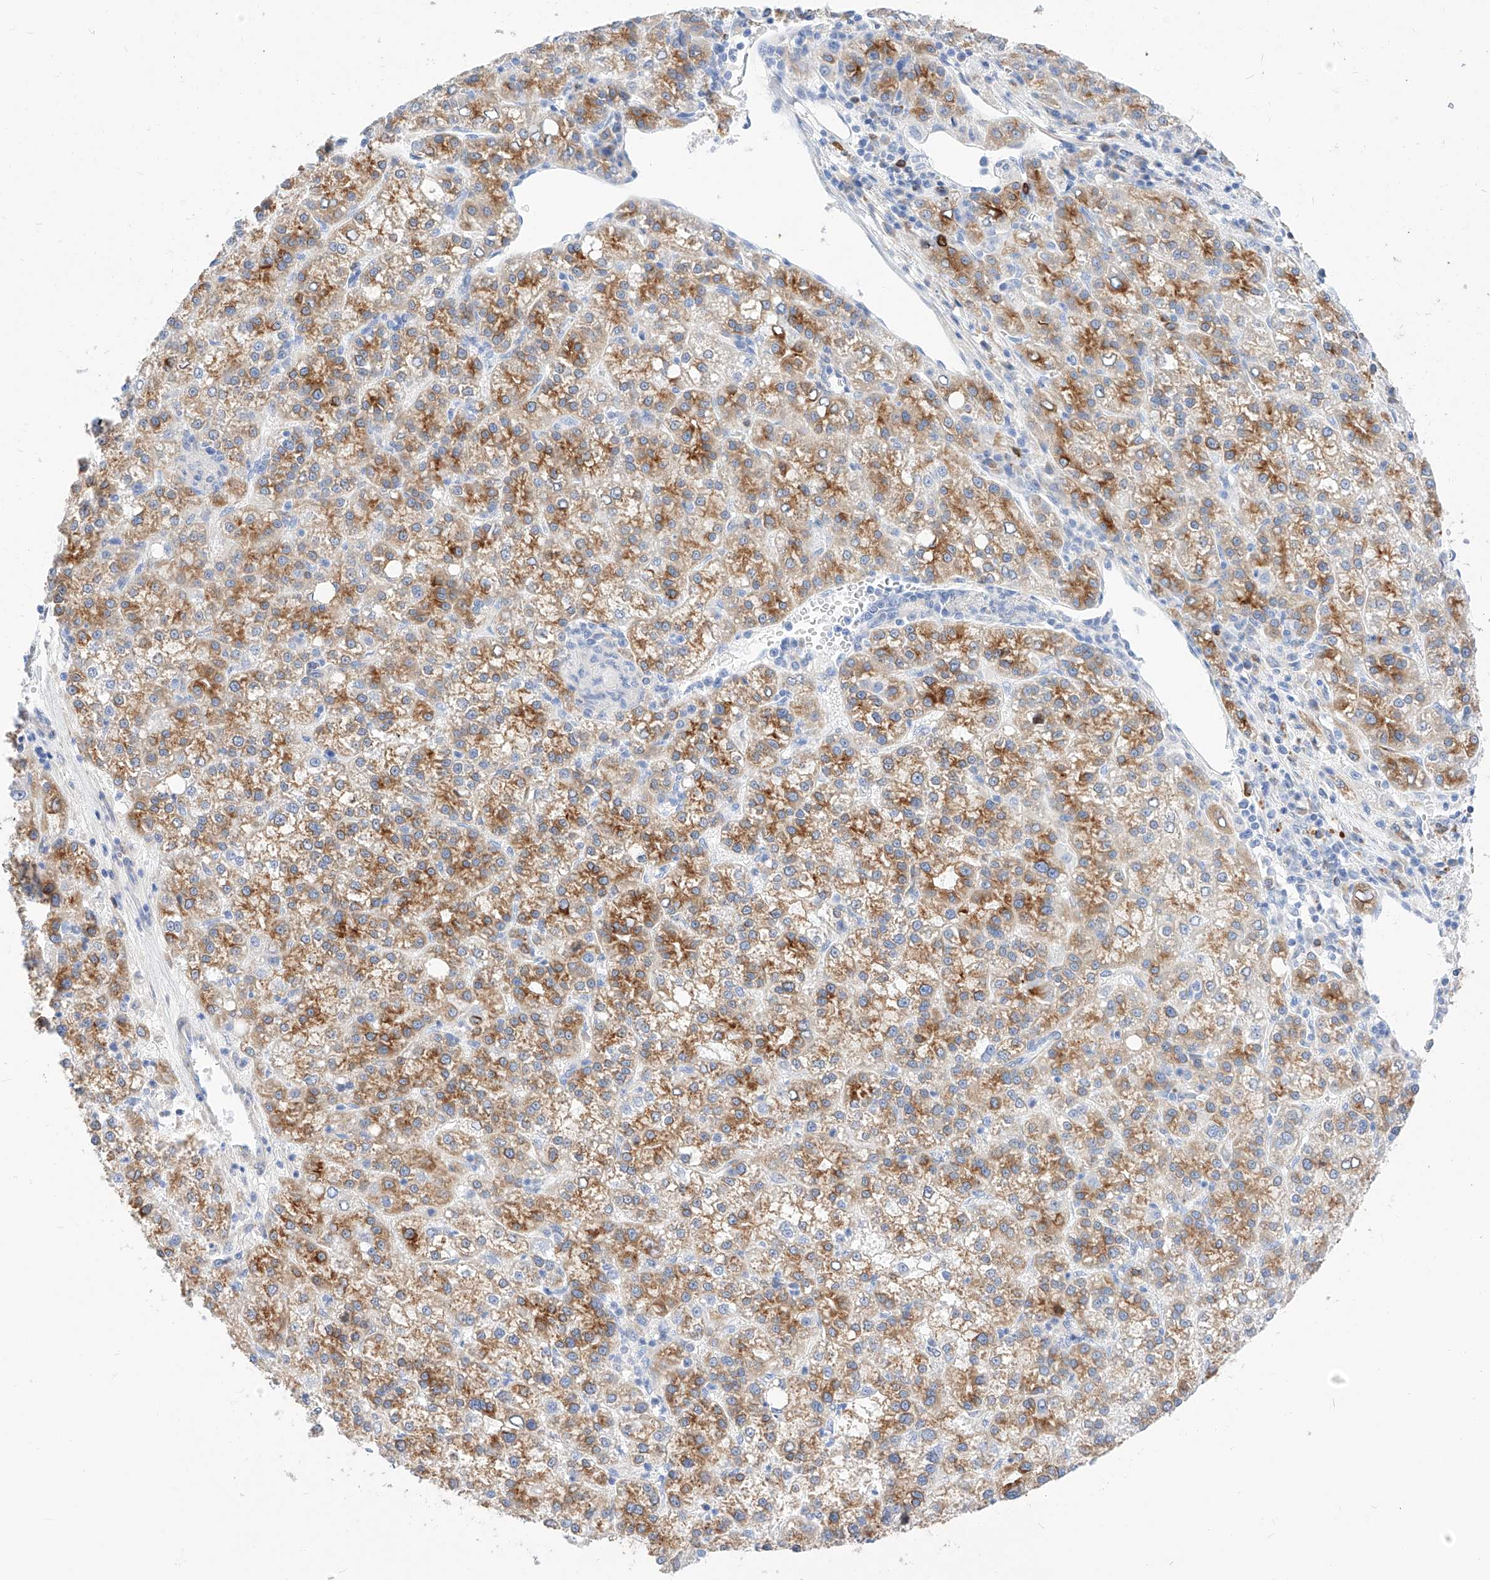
{"staining": {"intensity": "moderate", "quantity": ">75%", "location": "cytoplasmic/membranous"}, "tissue": "liver cancer", "cell_type": "Tumor cells", "image_type": "cancer", "snomed": [{"axis": "morphology", "description": "Carcinoma, Hepatocellular, NOS"}, {"axis": "topography", "description": "Liver"}], "caption": "High-power microscopy captured an IHC photomicrograph of liver cancer (hepatocellular carcinoma), revealing moderate cytoplasmic/membranous positivity in about >75% of tumor cells.", "gene": "MAP7", "patient": {"sex": "female", "age": 58}}